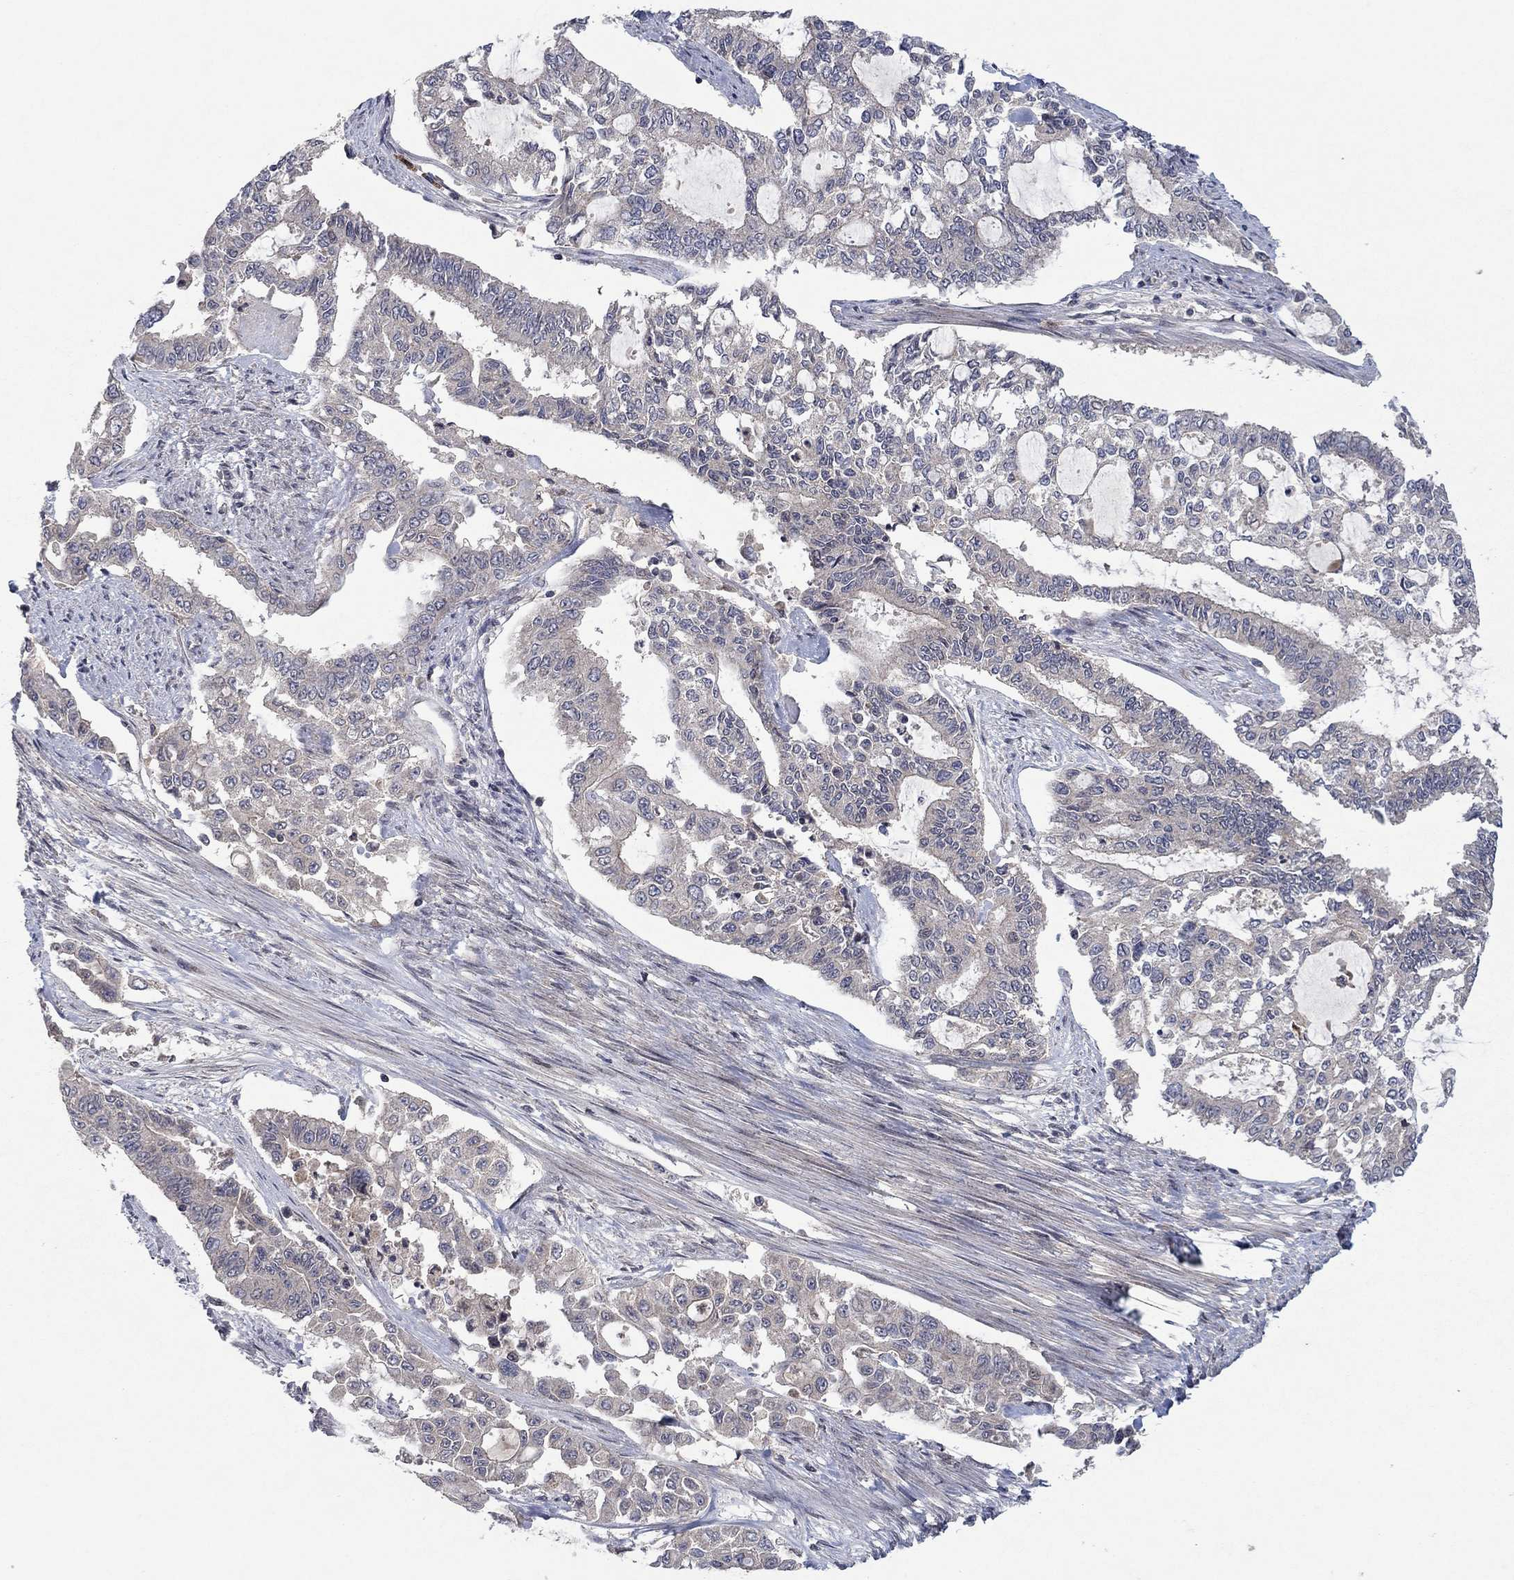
{"staining": {"intensity": "negative", "quantity": "none", "location": "none"}, "tissue": "endometrial cancer", "cell_type": "Tumor cells", "image_type": "cancer", "snomed": [{"axis": "morphology", "description": "Adenocarcinoma, NOS"}, {"axis": "topography", "description": "Uterus"}], "caption": "Endometrial cancer stained for a protein using IHC exhibits no expression tumor cells.", "gene": "IL4", "patient": {"sex": "female", "age": 59}}